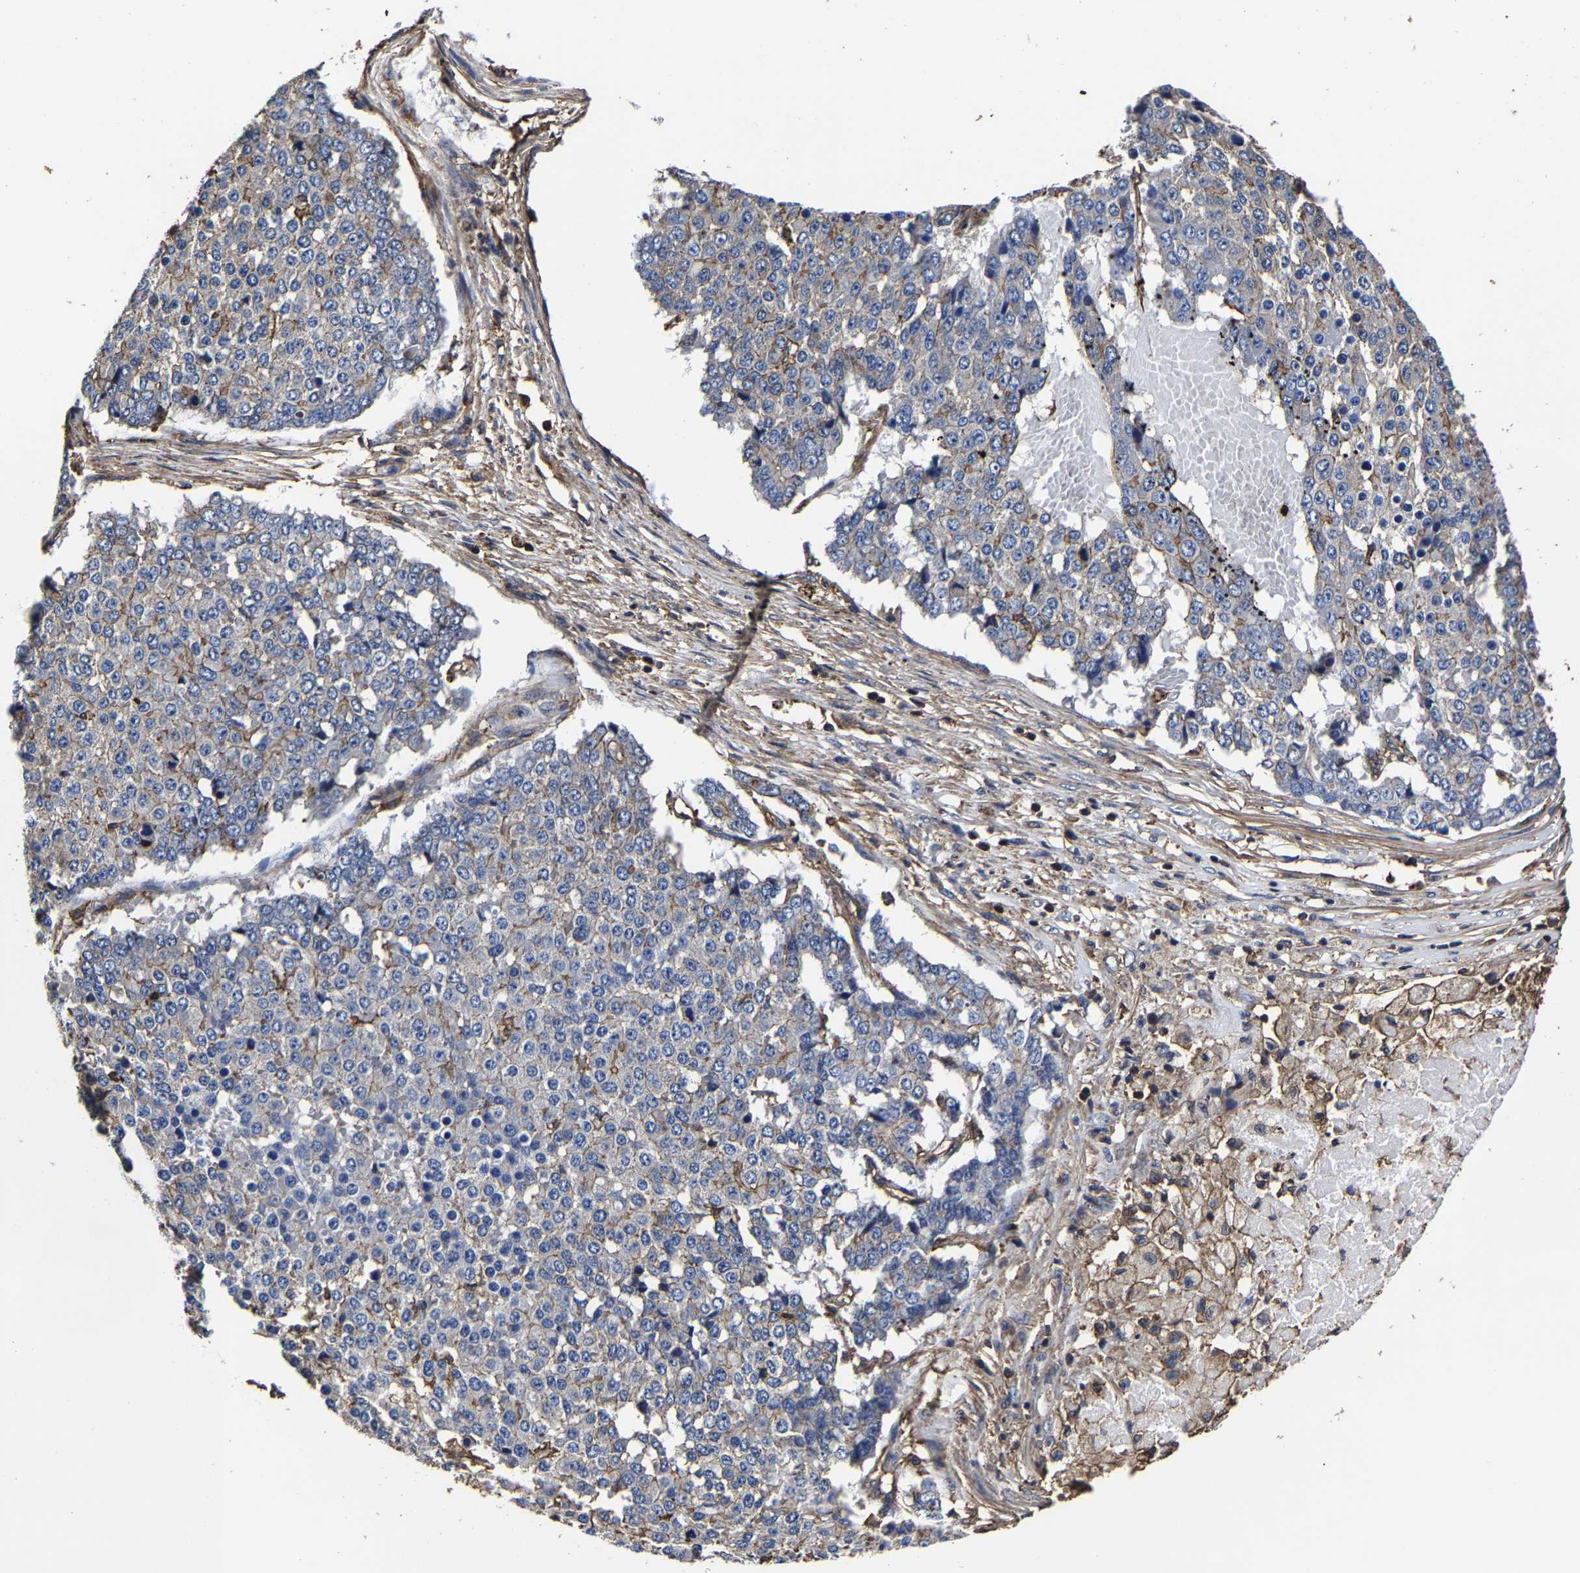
{"staining": {"intensity": "negative", "quantity": "none", "location": "none"}, "tissue": "pancreatic cancer", "cell_type": "Tumor cells", "image_type": "cancer", "snomed": [{"axis": "morphology", "description": "Adenocarcinoma, NOS"}, {"axis": "topography", "description": "Pancreas"}], "caption": "This is an immunohistochemistry micrograph of pancreatic cancer (adenocarcinoma). There is no positivity in tumor cells.", "gene": "SSH3", "patient": {"sex": "male", "age": 50}}